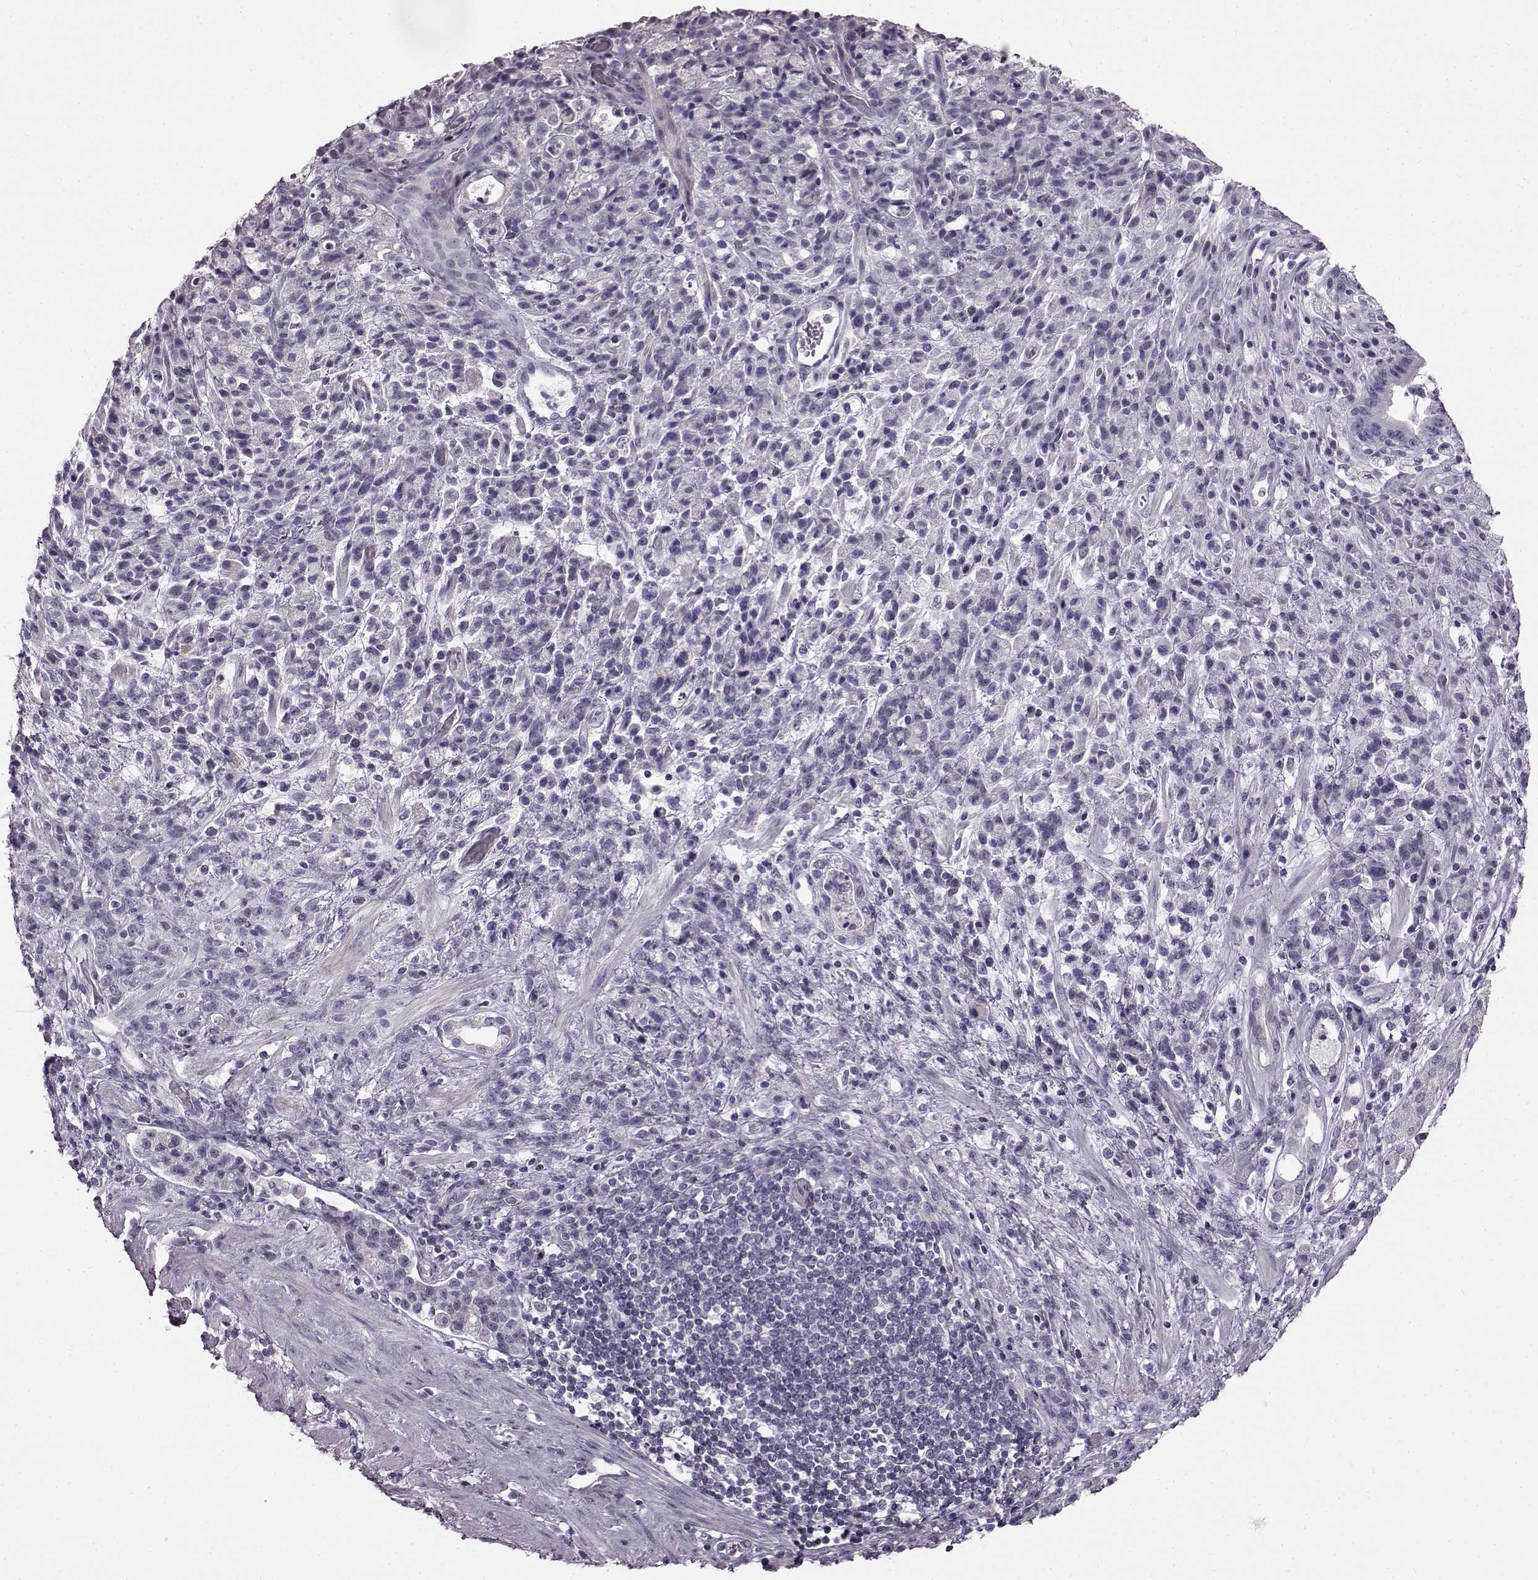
{"staining": {"intensity": "negative", "quantity": "none", "location": "none"}, "tissue": "stomach cancer", "cell_type": "Tumor cells", "image_type": "cancer", "snomed": [{"axis": "morphology", "description": "Adenocarcinoma, NOS"}, {"axis": "topography", "description": "Stomach"}], "caption": "This is a histopathology image of immunohistochemistry (IHC) staining of stomach cancer (adenocarcinoma), which shows no positivity in tumor cells. The staining was performed using DAB to visualize the protein expression in brown, while the nuclei were stained in blue with hematoxylin (Magnification: 20x).", "gene": "ODAD4", "patient": {"sex": "female", "age": 60}}